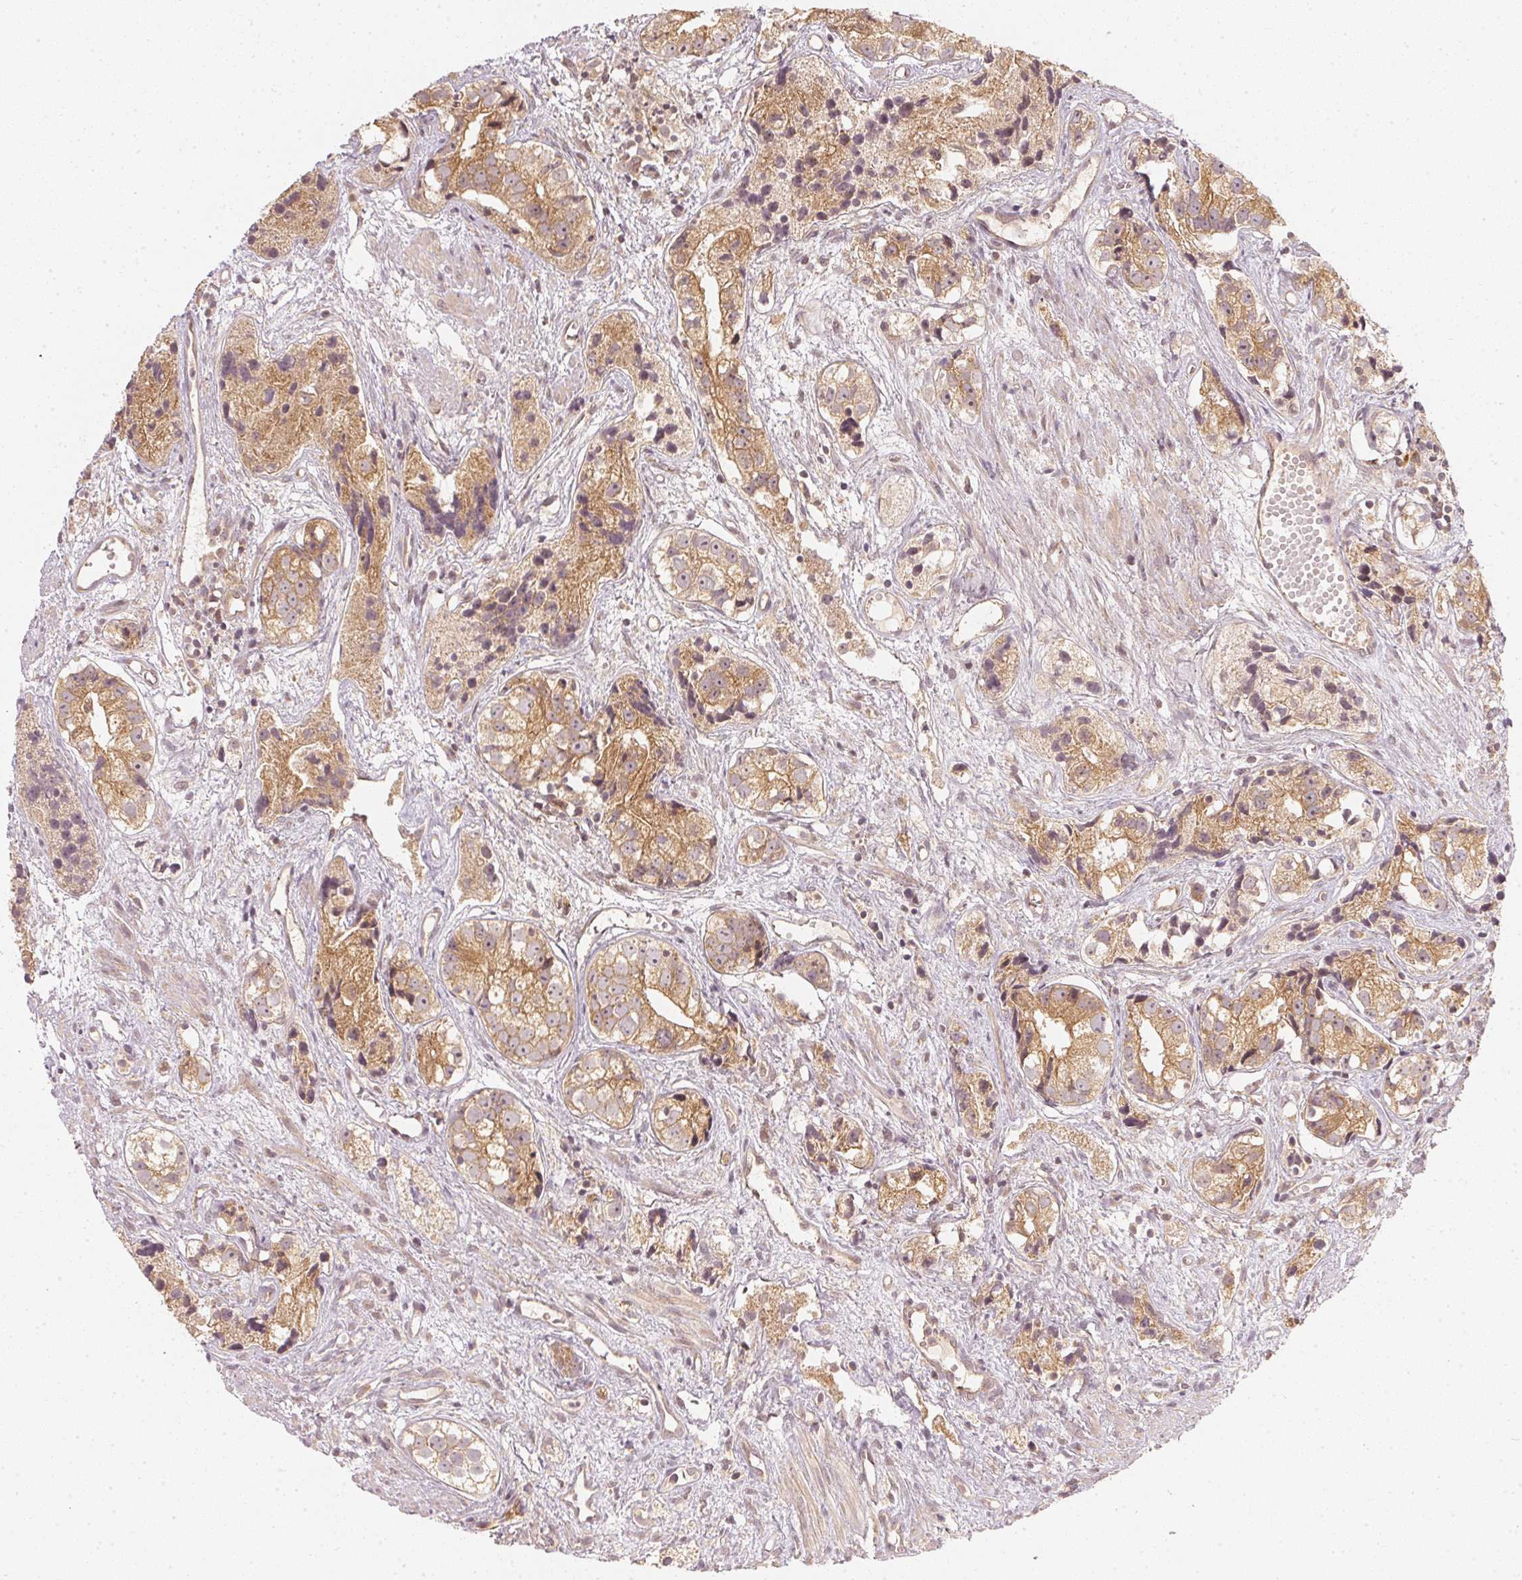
{"staining": {"intensity": "moderate", "quantity": ">75%", "location": "cytoplasmic/membranous"}, "tissue": "prostate cancer", "cell_type": "Tumor cells", "image_type": "cancer", "snomed": [{"axis": "morphology", "description": "Adenocarcinoma, High grade"}, {"axis": "topography", "description": "Prostate"}], "caption": "An immunohistochemistry (IHC) image of neoplastic tissue is shown. Protein staining in brown shows moderate cytoplasmic/membranous positivity in prostate cancer within tumor cells.", "gene": "WDR54", "patient": {"sex": "male", "age": 68}}